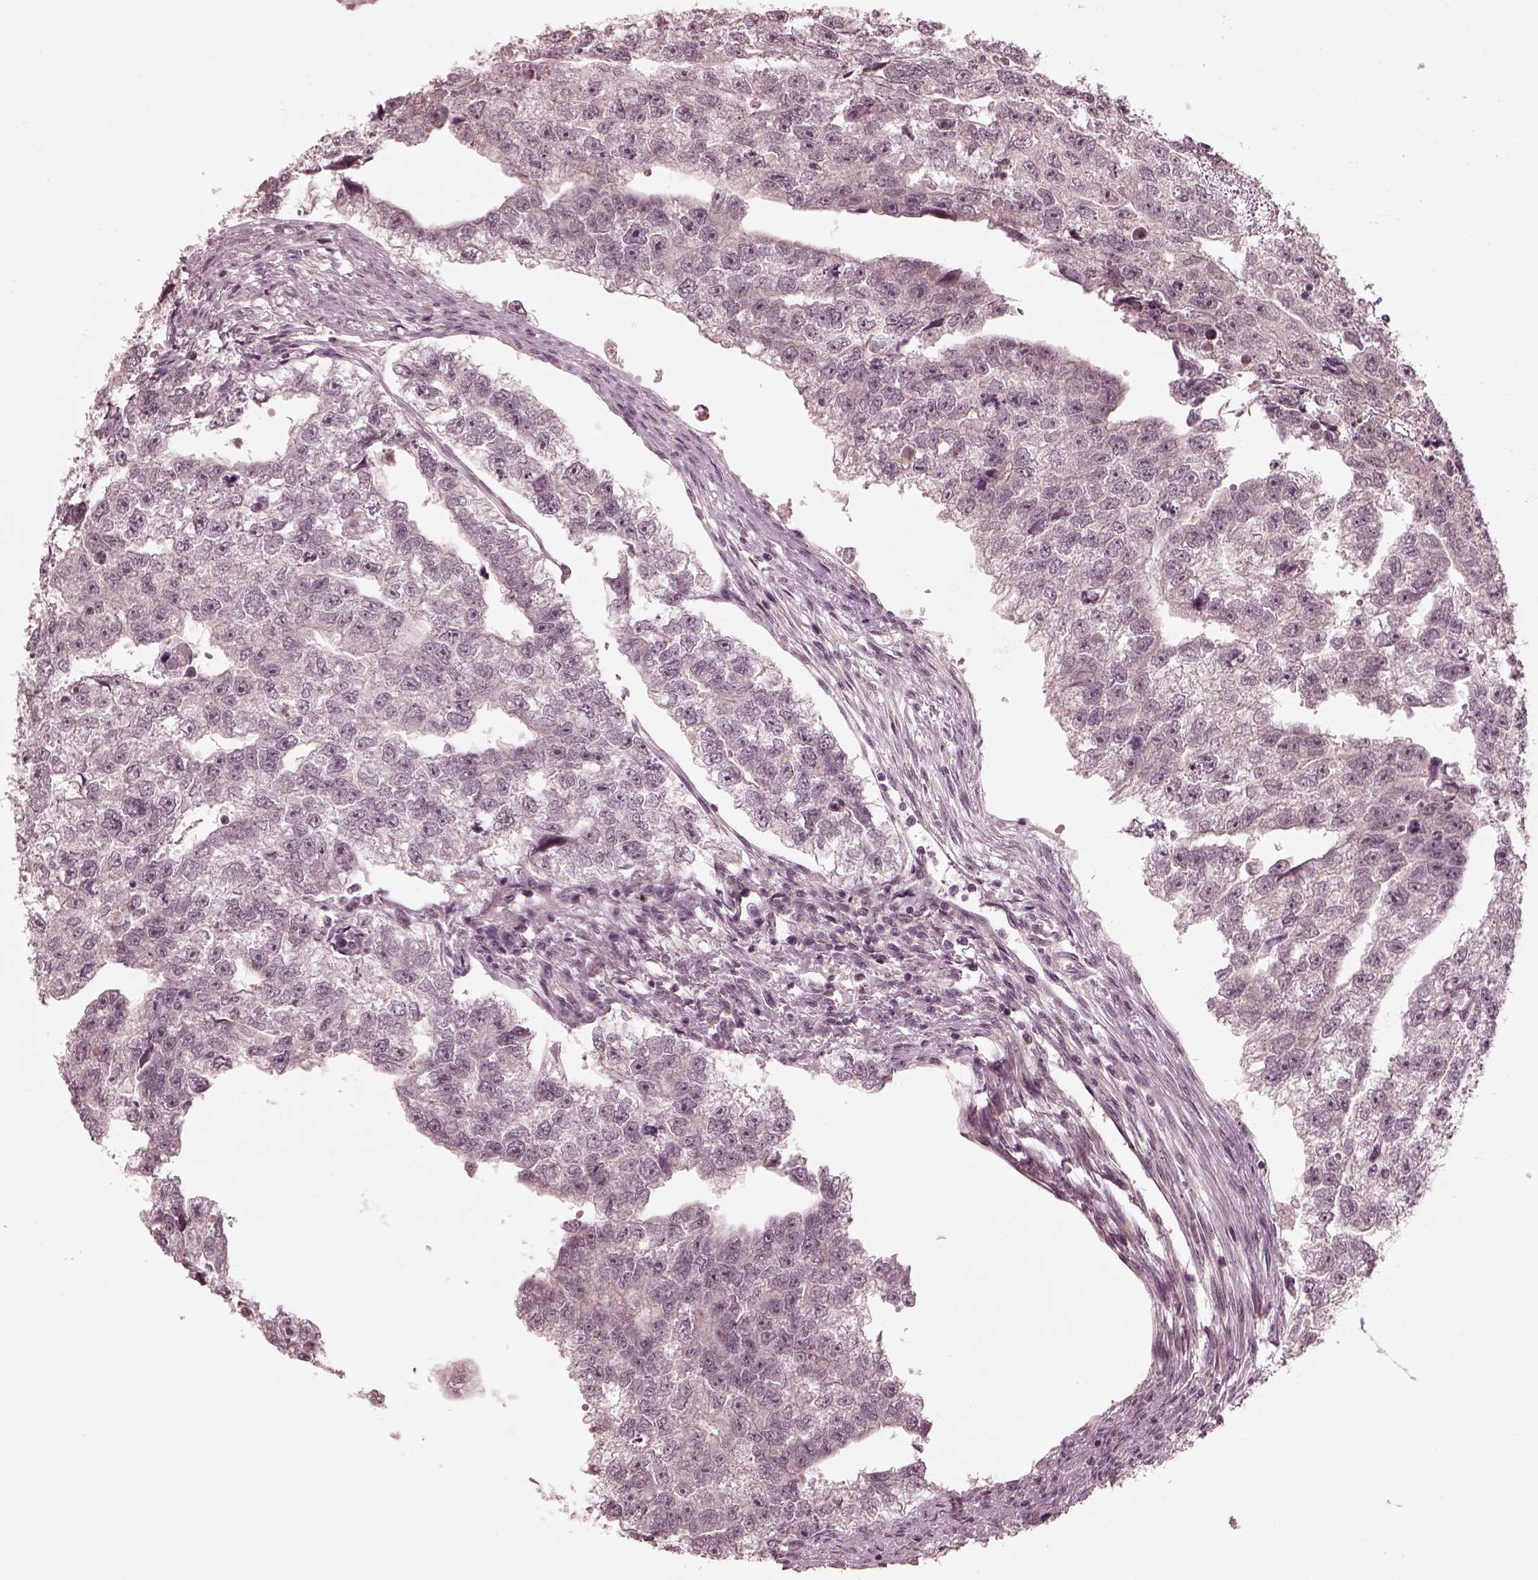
{"staining": {"intensity": "negative", "quantity": "none", "location": "none"}, "tissue": "testis cancer", "cell_type": "Tumor cells", "image_type": "cancer", "snomed": [{"axis": "morphology", "description": "Carcinoma, Embryonal, NOS"}, {"axis": "morphology", "description": "Teratoma, malignant, NOS"}, {"axis": "topography", "description": "Testis"}], "caption": "High power microscopy photomicrograph of an immunohistochemistry (IHC) micrograph of testis cancer, revealing no significant staining in tumor cells.", "gene": "IQCG", "patient": {"sex": "male", "age": 44}}